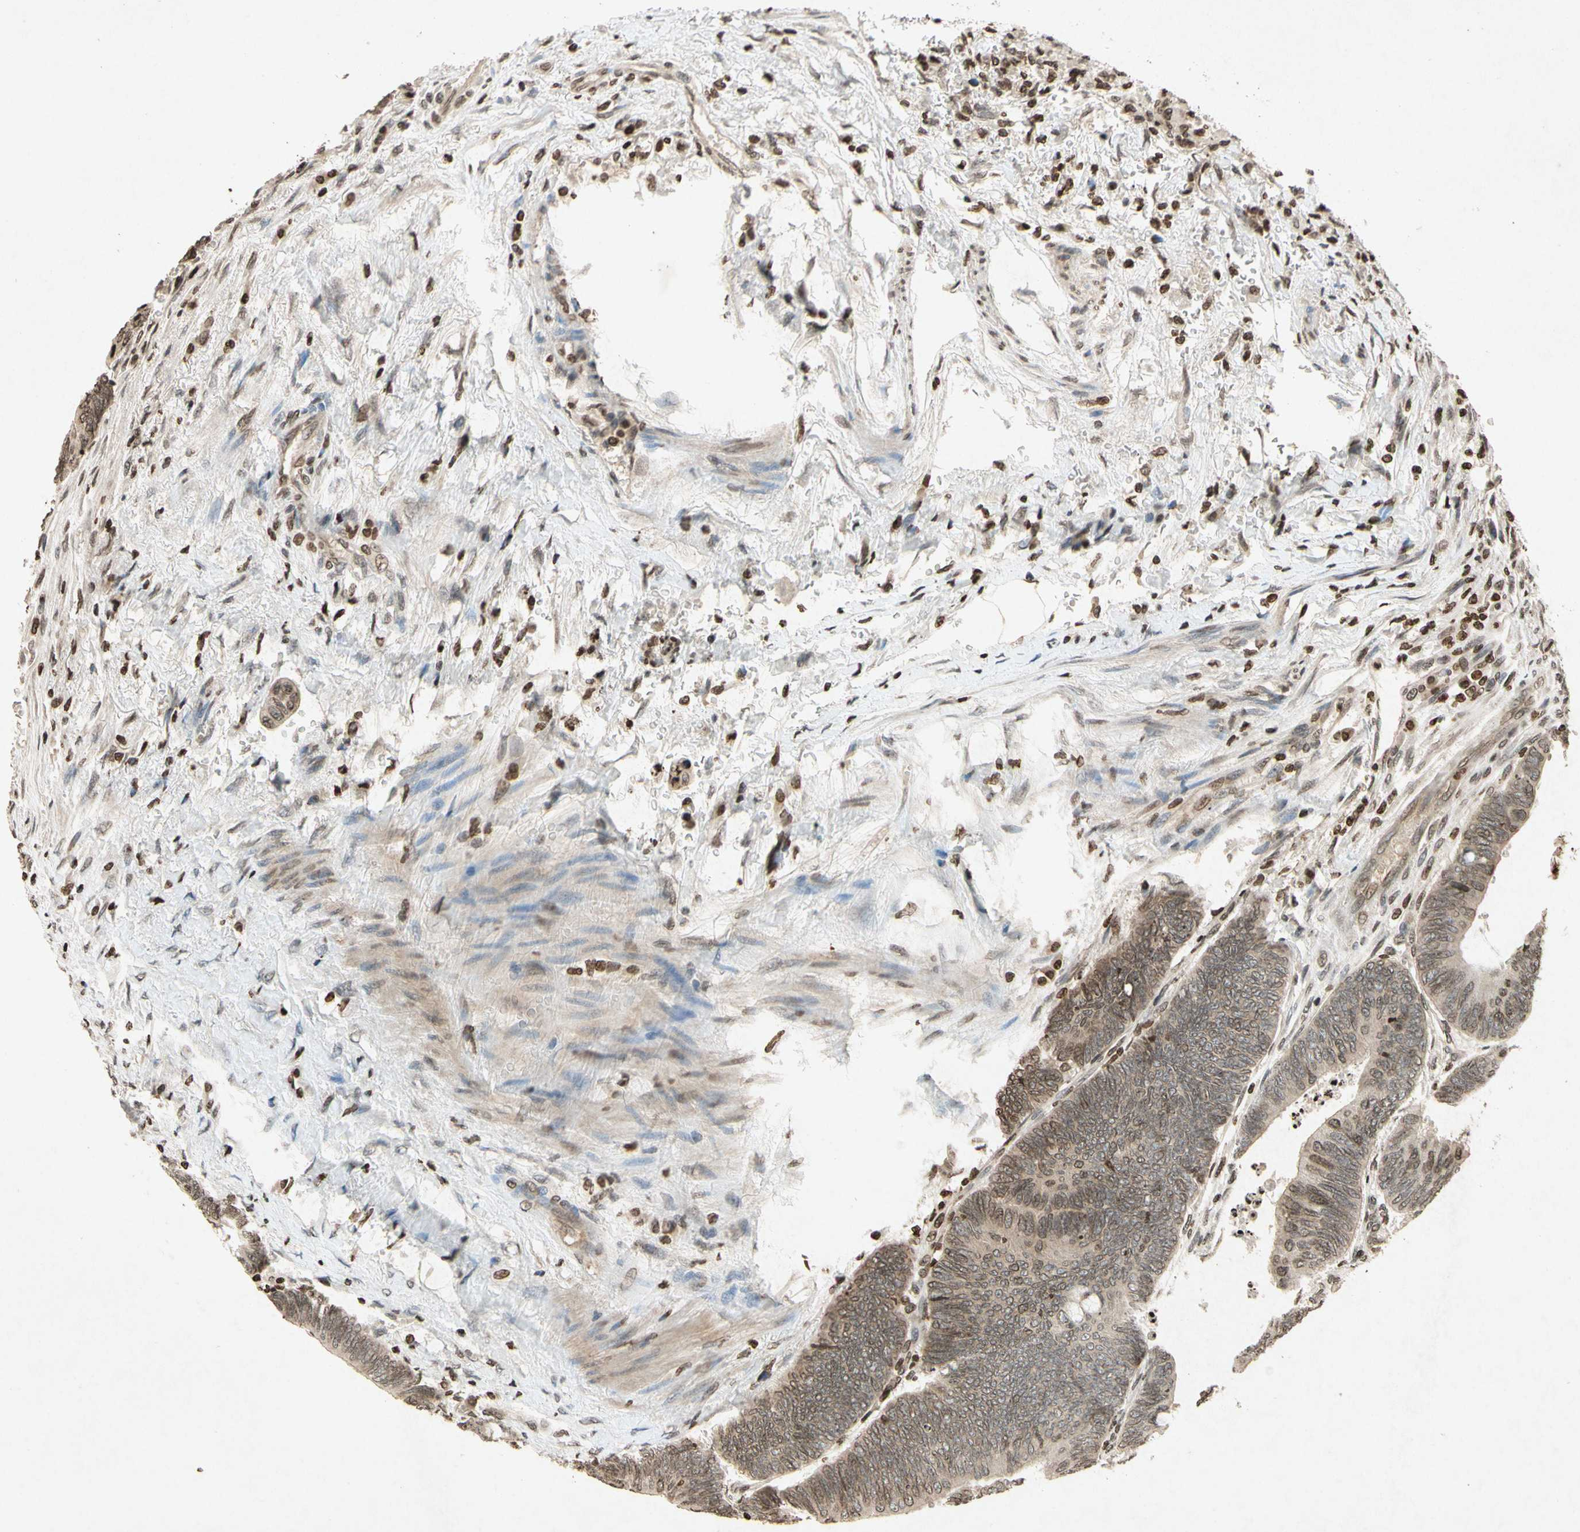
{"staining": {"intensity": "weak", "quantity": "25%-75%", "location": "nuclear"}, "tissue": "colorectal cancer", "cell_type": "Tumor cells", "image_type": "cancer", "snomed": [{"axis": "morphology", "description": "Normal tissue, NOS"}, {"axis": "morphology", "description": "Adenocarcinoma, NOS"}, {"axis": "topography", "description": "Rectum"}, {"axis": "topography", "description": "Peripheral nerve tissue"}], "caption": "DAB (3,3'-diaminobenzidine) immunohistochemical staining of human adenocarcinoma (colorectal) exhibits weak nuclear protein staining in about 25%-75% of tumor cells.", "gene": "HOXB3", "patient": {"sex": "male", "age": 92}}